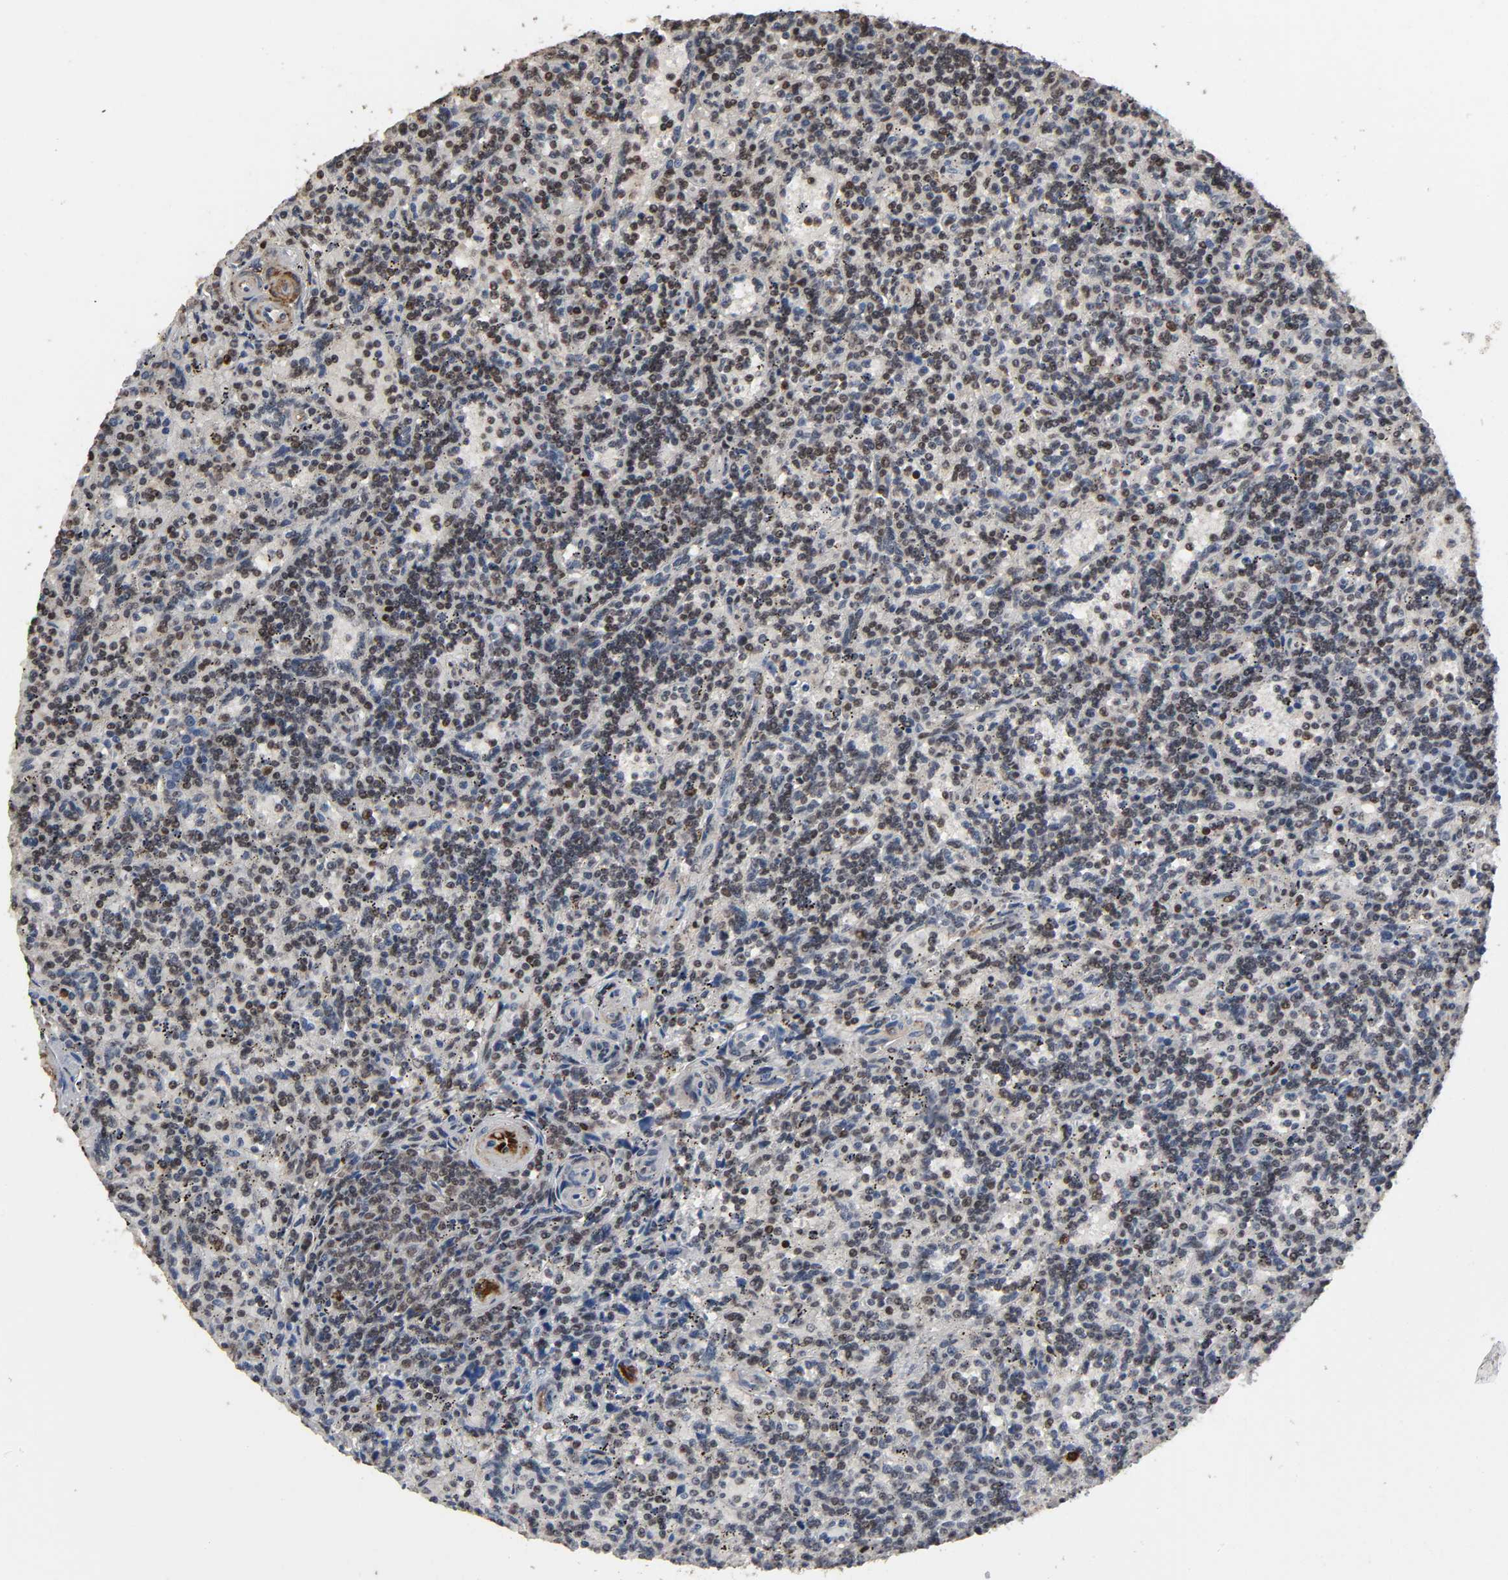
{"staining": {"intensity": "weak", "quantity": "25%-75%", "location": "cytoplasmic/membranous,nuclear"}, "tissue": "lymphoma", "cell_type": "Tumor cells", "image_type": "cancer", "snomed": [{"axis": "morphology", "description": "Malignant lymphoma, non-Hodgkin's type, Low grade"}, {"axis": "topography", "description": "Spleen"}], "caption": "Immunohistochemical staining of malignant lymphoma, non-Hodgkin's type (low-grade) reveals weak cytoplasmic/membranous and nuclear protein expression in about 25%-75% of tumor cells.", "gene": "AHNAK2", "patient": {"sex": "male", "age": 73}}